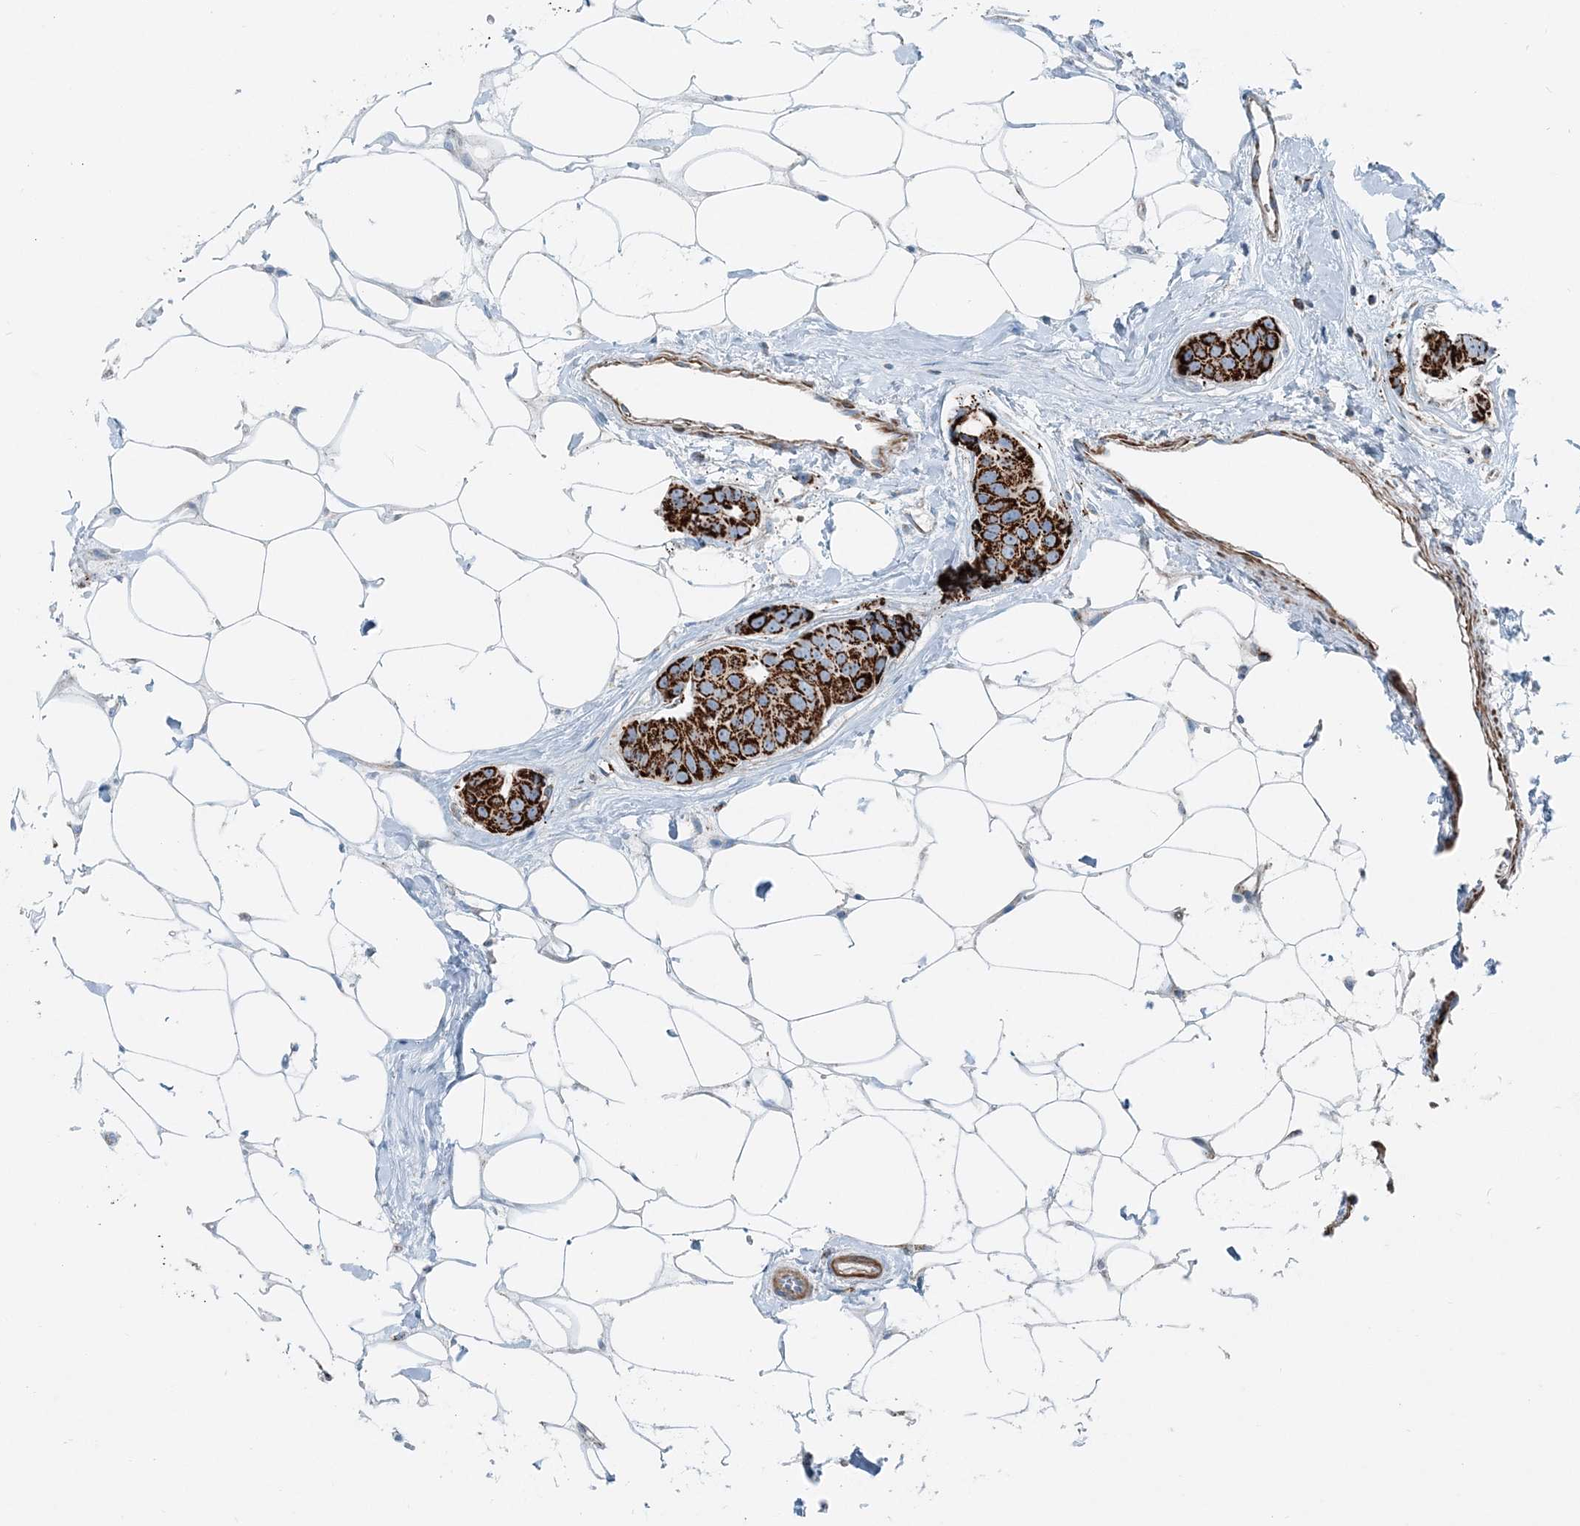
{"staining": {"intensity": "strong", "quantity": ">75%", "location": "cytoplasmic/membranous"}, "tissue": "breast cancer", "cell_type": "Tumor cells", "image_type": "cancer", "snomed": [{"axis": "morphology", "description": "Normal tissue, NOS"}, {"axis": "morphology", "description": "Duct carcinoma"}, {"axis": "topography", "description": "Breast"}], "caption": "Immunohistochemistry (DAB (3,3'-diaminobenzidine)) staining of infiltrating ductal carcinoma (breast) shows strong cytoplasmic/membranous protein positivity in about >75% of tumor cells.", "gene": "INTU", "patient": {"sex": "female", "age": 39}}